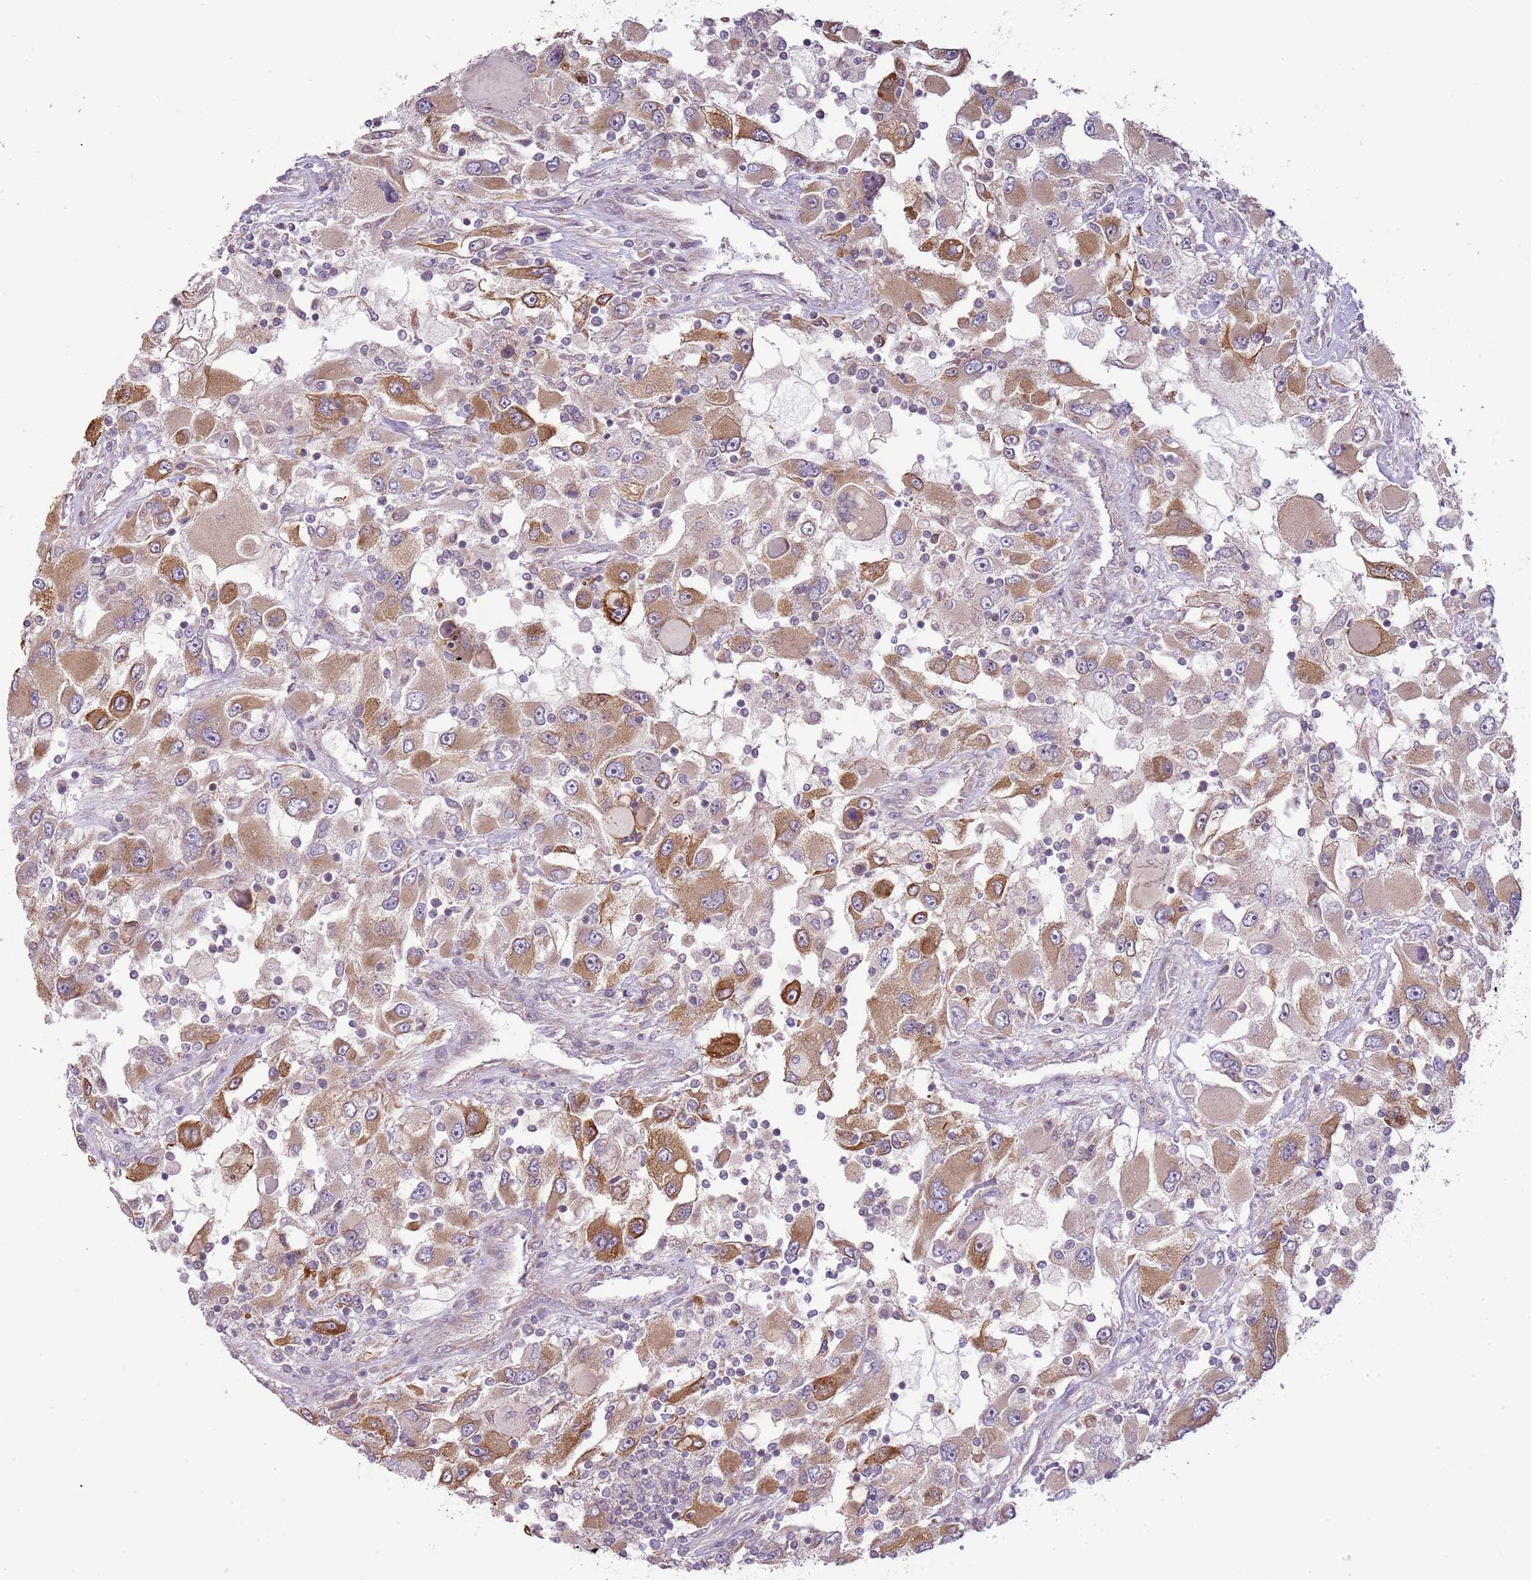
{"staining": {"intensity": "moderate", "quantity": "25%-75%", "location": "cytoplasmic/membranous"}, "tissue": "renal cancer", "cell_type": "Tumor cells", "image_type": "cancer", "snomed": [{"axis": "morphology", "description": "Adenocarcinoma, NOS"}, {"axis": "topography", "description": "Kidney"}], "caption": "A photomicrograph showing moderate cytoplasmic/membranous staining in about 25%-75% of tumor cells in adenocarcinoma (renal), as visualized by brown immunohistochemical staining.", "gene": "DTD2", "patient": {"sex": "female", "age": 52}}